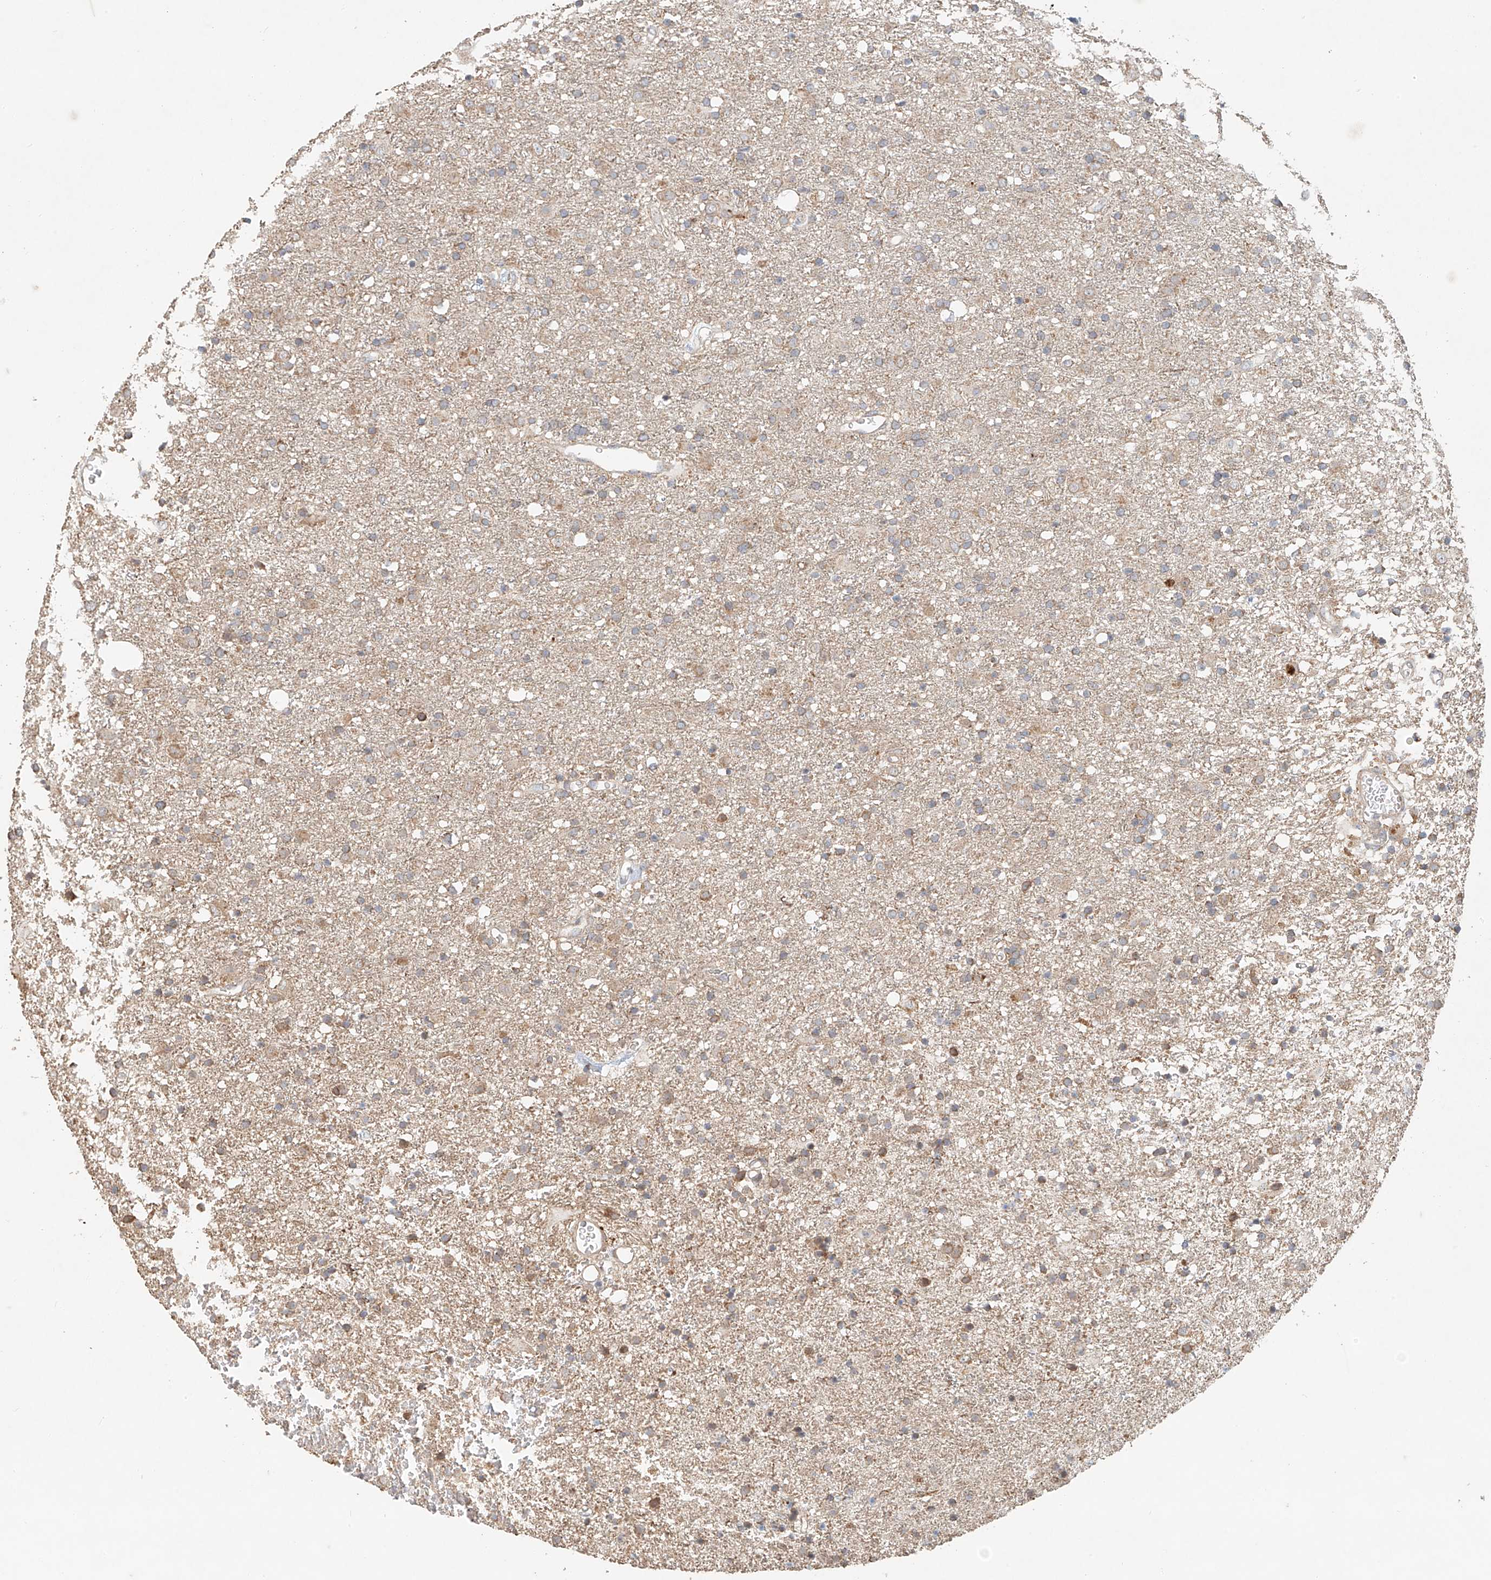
{"staining": {"intensity": "weak", "quantity": "25%-75%", "location": "cytoplasmic/membranous"}, "tissue": "glioma", "cell_type": "Tumor cells", "image_type": "cancer", "snomed": [{"axis": "morphology", "description": "Glioma, malignant, Low grade"}, {"axis": "topography", "description": "Brain"}], "caption": "Protein expression analysis of human malignant glioma (low-grade) reveals weak cytoplasmic/membranous staining in approximately 25%-75% of tumor cells. The staining was performed using DAB (3,3'-diaminobenzidine) to visualize the protein expression in brown, while the nuclei were stained in blue with hematoxylin (Magnification: 20x).", "gene": "TMEM61", "patient": {"sex": "male", "age": 65}}